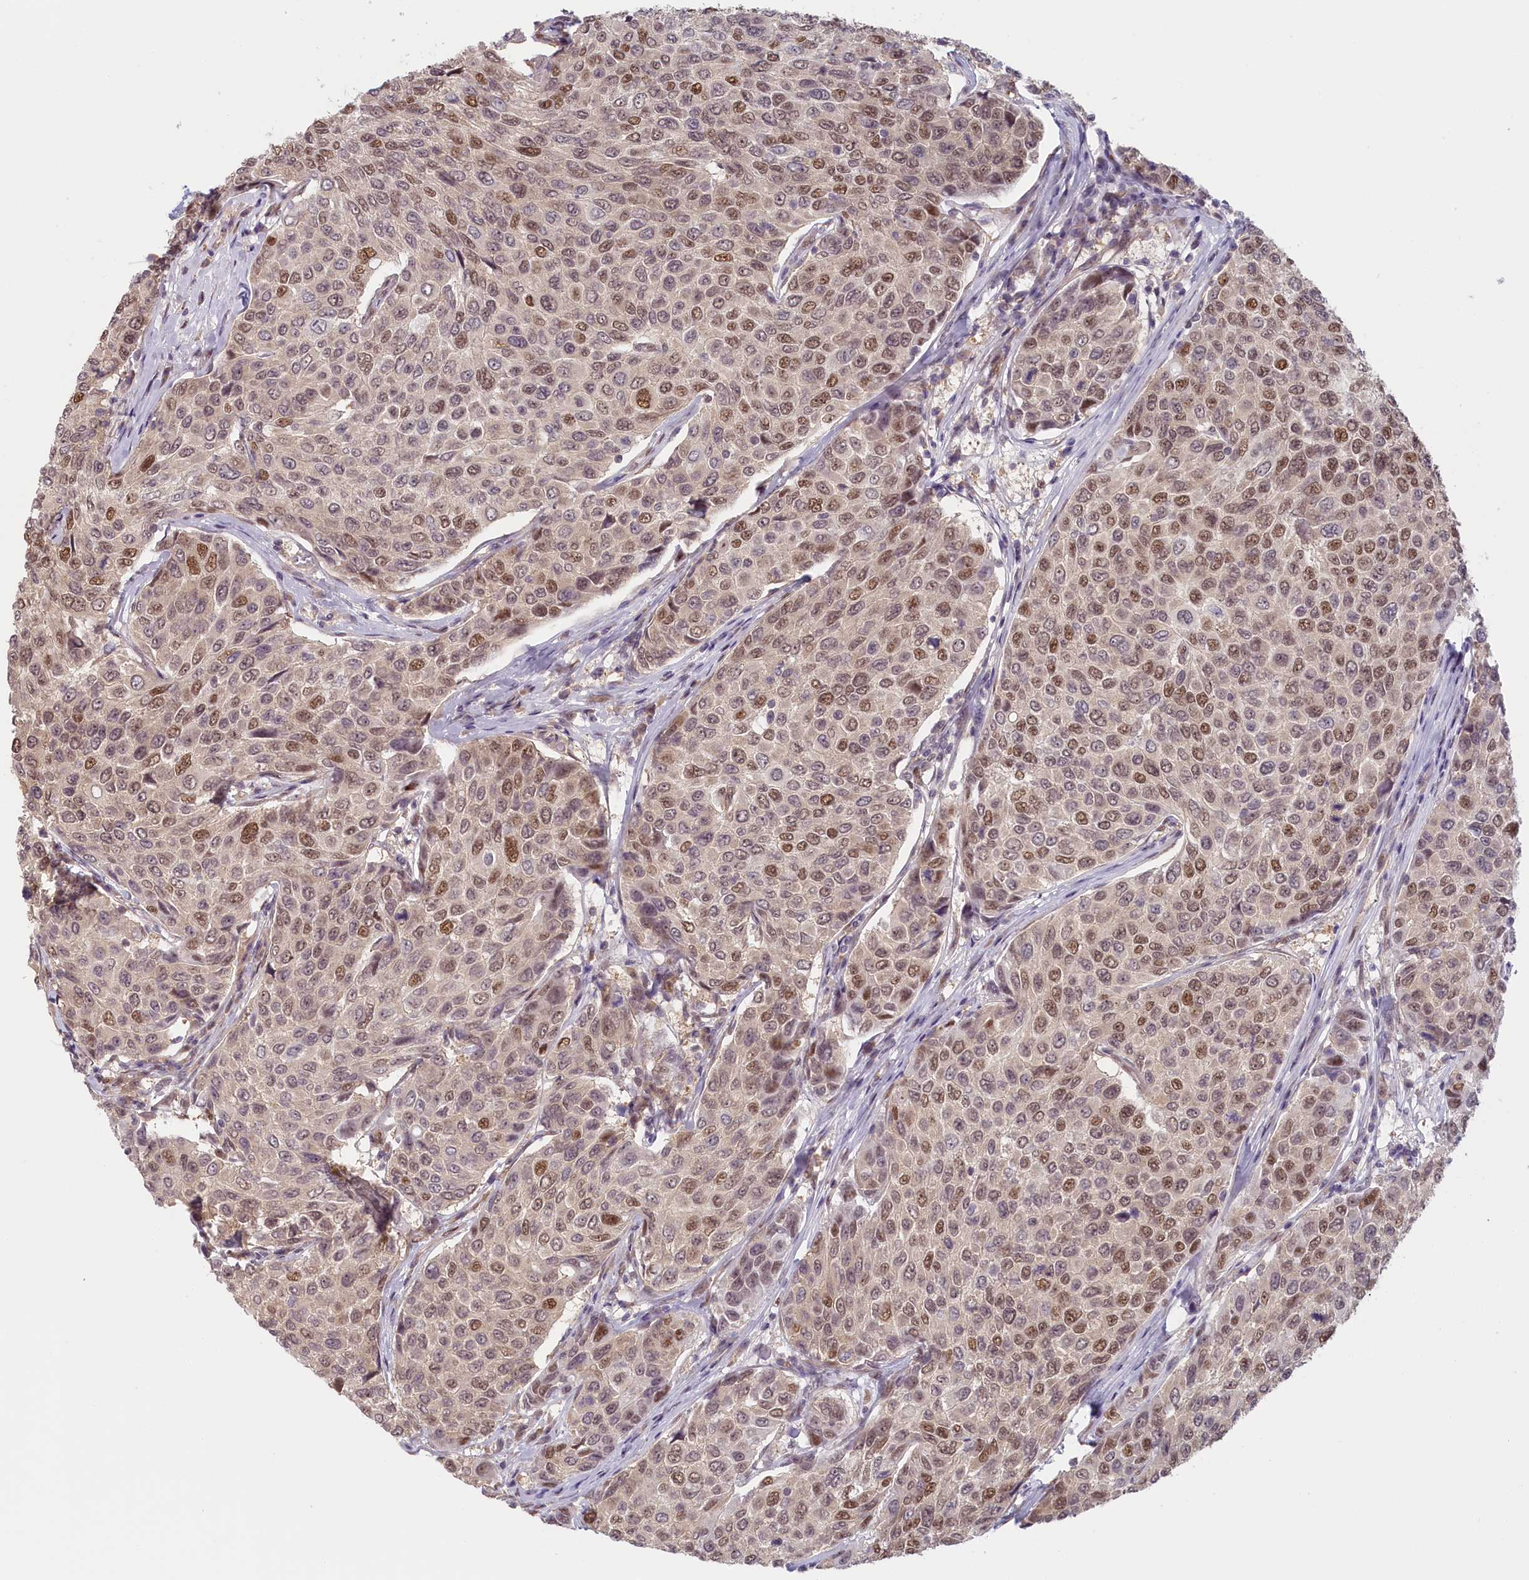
{"staining": {"intensity": "moderate", "quantity": ">75%", "location": "nuclear"}, "tissue": "breast cancer", "cell_type": "Tumor cells", "image_type": "cancer", "snomed": [{"axis": "morphology", "description": "Duct carcinoma"}, {"axis": "topography", "description": "Breast"}], "caption": "About >75% of tumor cells in invasive ductal carcinoma (breast) reveal moderate nuclear protein positivity as visualized by brown immunohistochemical staining.", "gene": "C19orf44", "patient": {"sex": "female", "age": 55}}